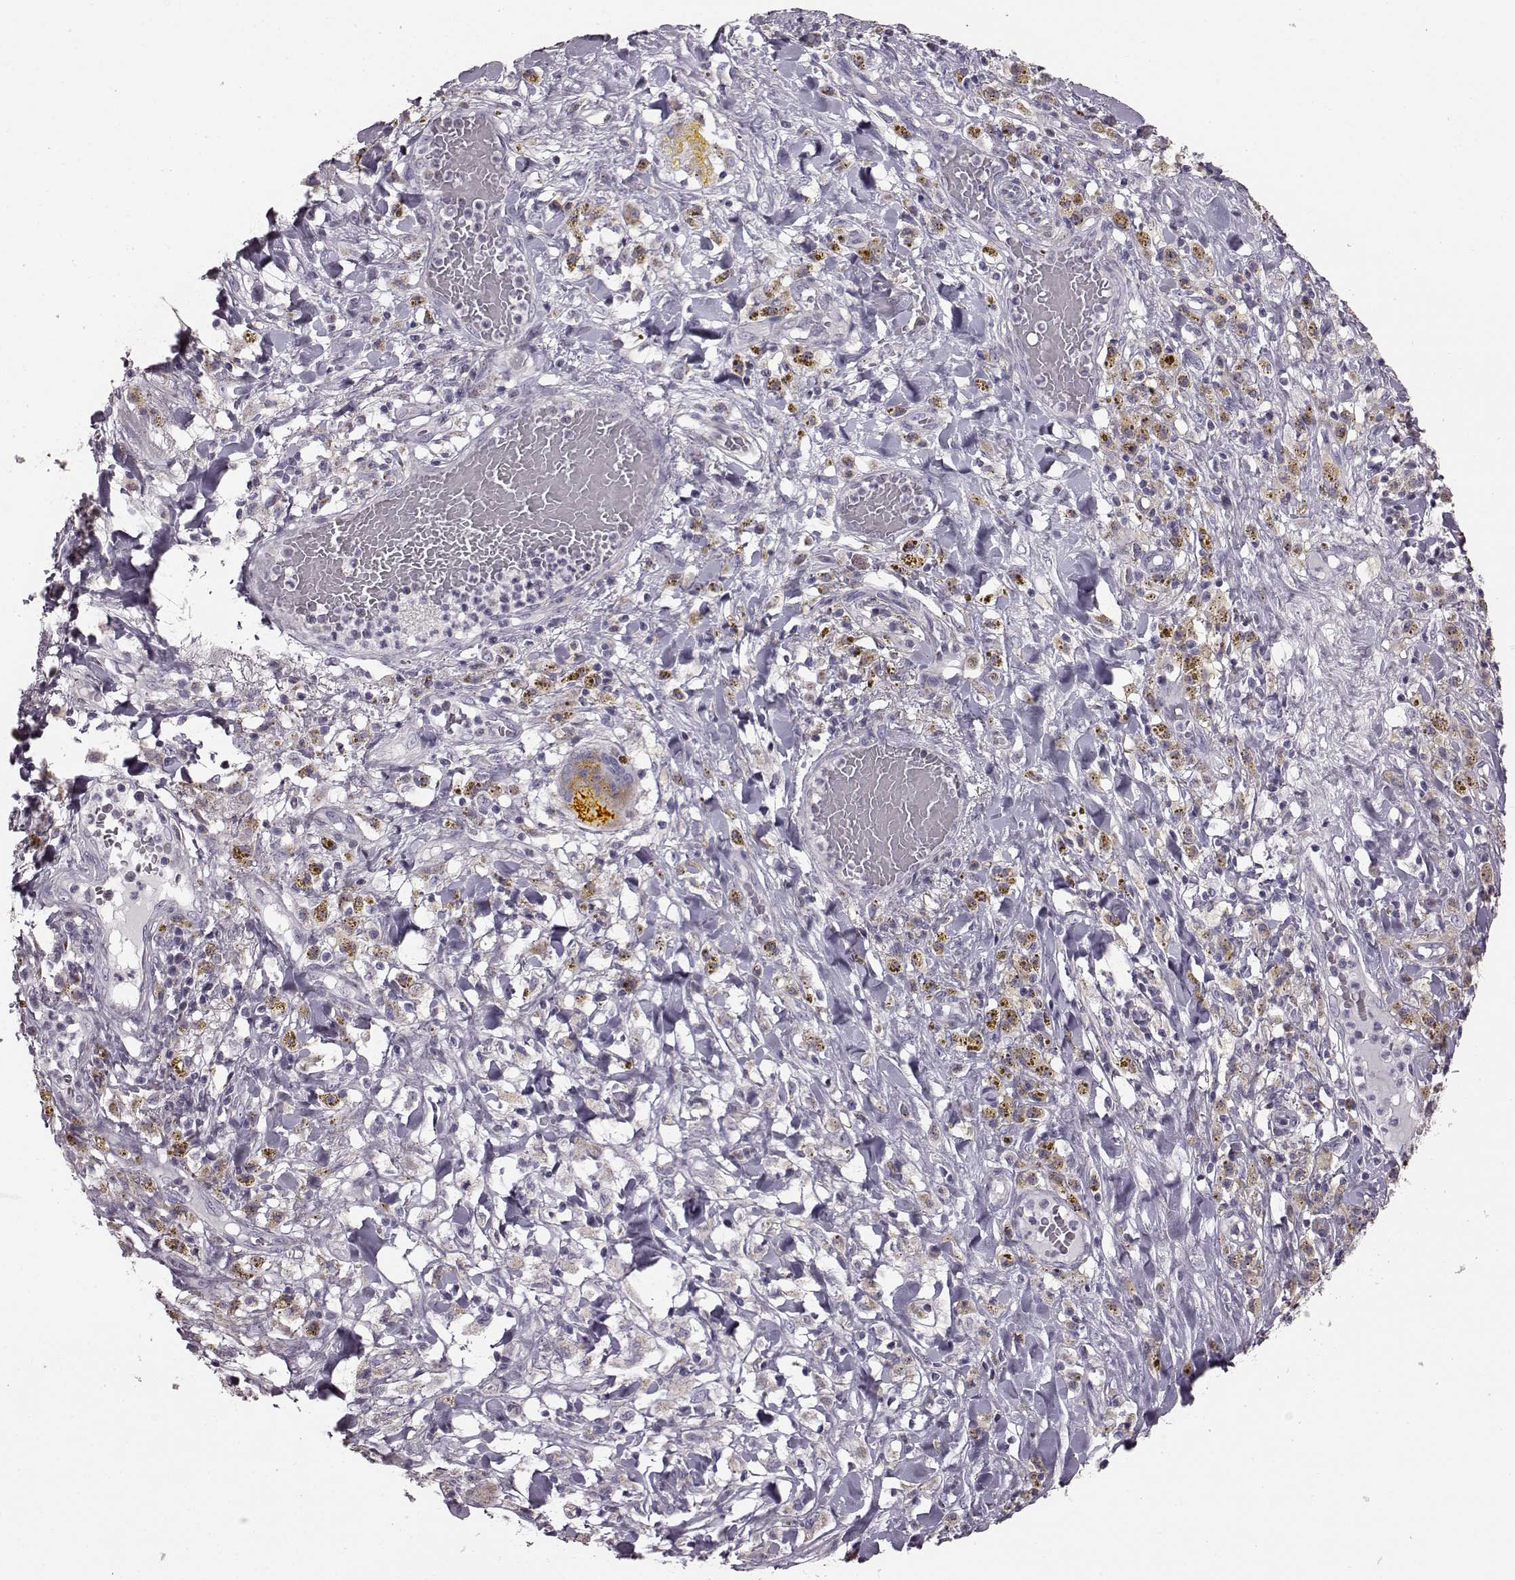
{"staining": {"intensity": "weak", "quantity": "<25%", "location": "cytoplasmic/membranous"}, "tissue": "melanoma", "cell_type": "Tumor cells", "image_type": "cancer", "snomed": [{"axis": "morphology", "description": "Malignant melanoma, NOS"}, {"axis": "topography", "description": "Skin"}], "caption": "IHC of human malignant melanoma exhibits no positivity in tumor cells. (DAB immunohistochemistry (IHC) visualized using brightfield microscopy, high magnification).", "gene": "ATP5MF", "patient": {"sex": "female", "age": 91}}